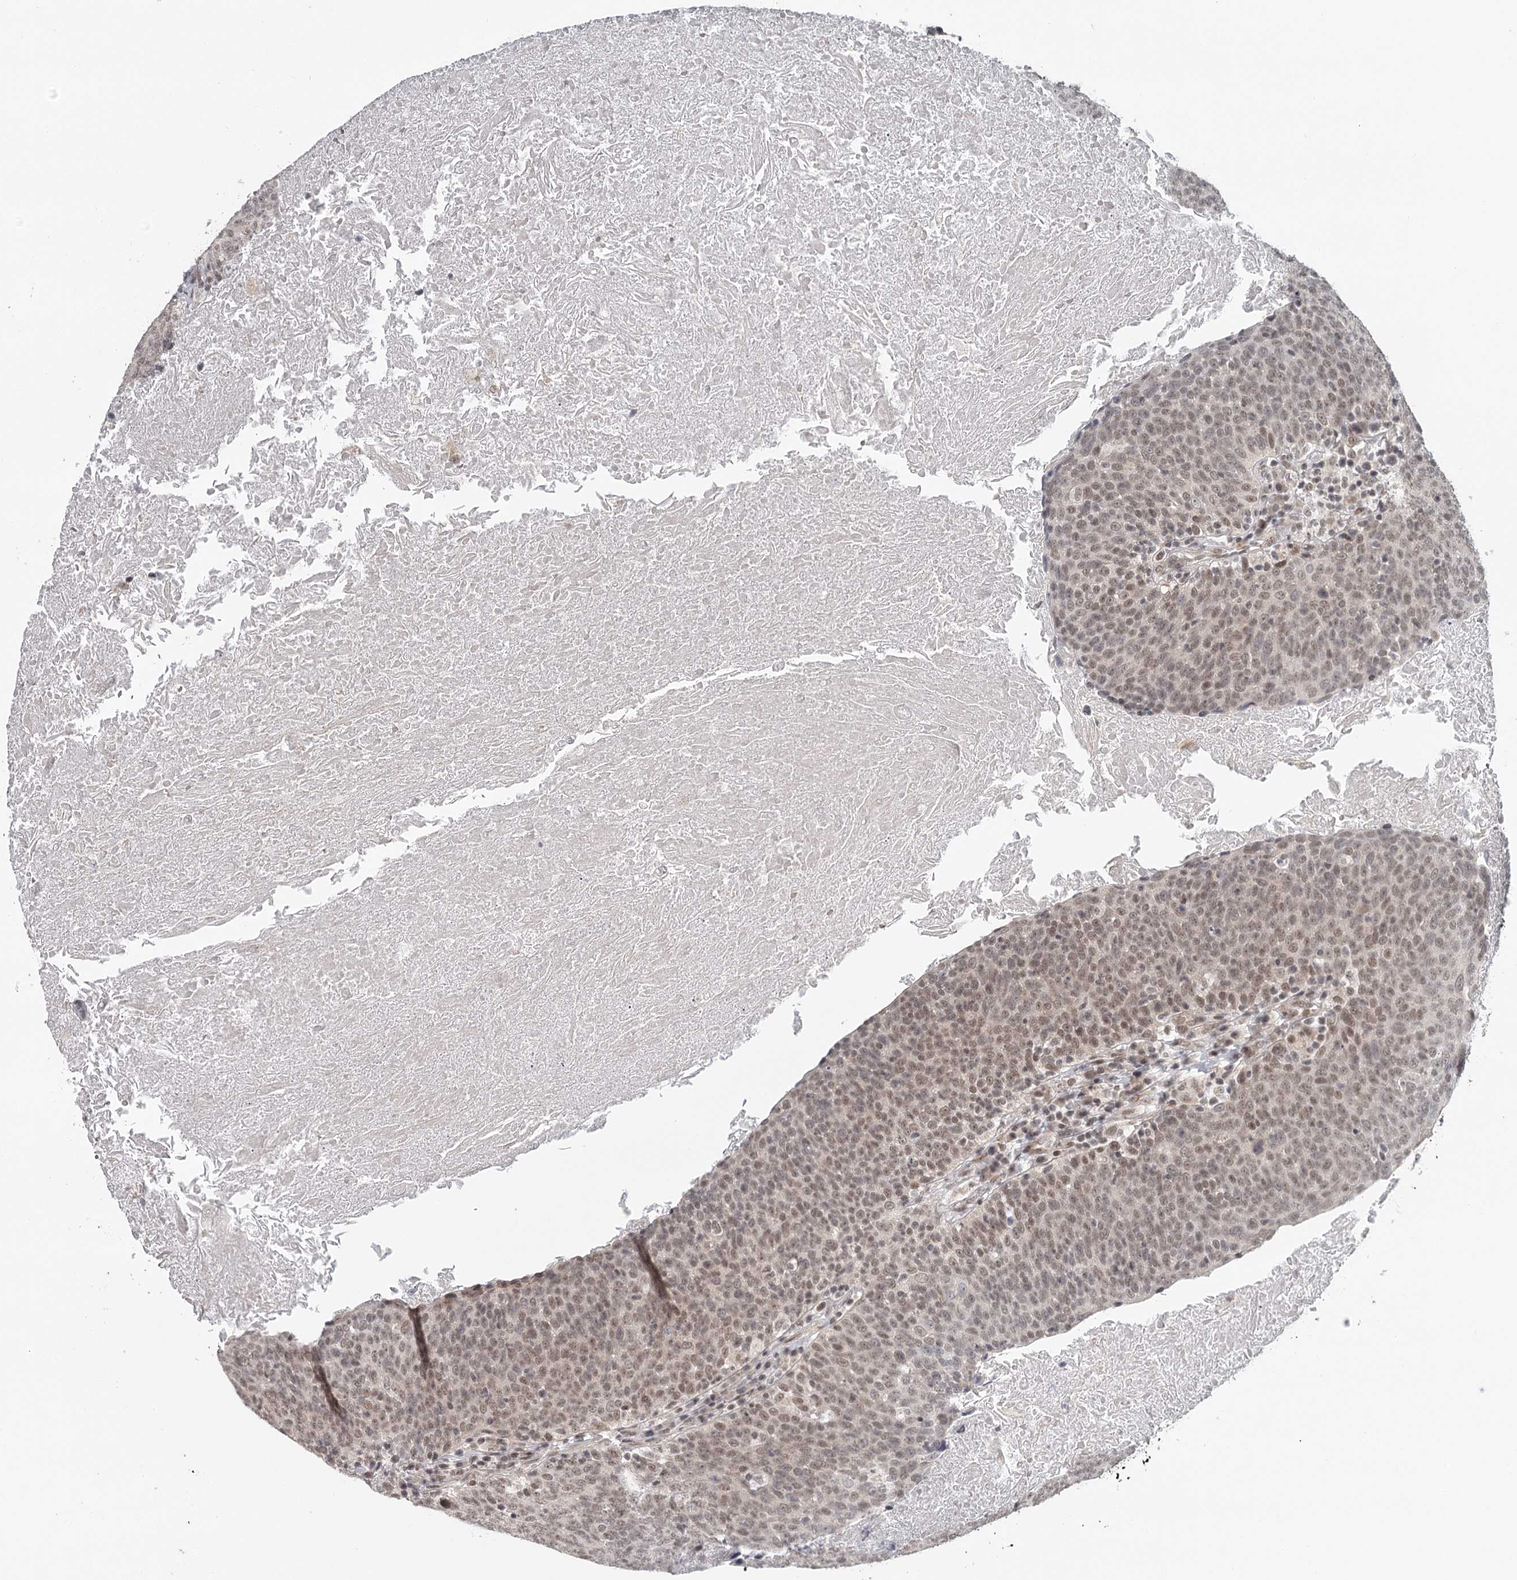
{"staining": {"intensity": "moderate", "quantity": ">75%", "location": "nuclear"}, "tissue": "head and neck cancer", "cell_type": "Tumor cells", "image_type": "cancer", "snomed": [{"axis": "morphology", "description": "Squamous cell carcinoma, NOS"}, {"axis": "morphology", "description": "Squamous cell carcinoma, metastatic, NOS"}, {"axis": "topography", "description": "Lymph node"}, {"axis": "topography", "description": "Head-Neck"}], "caption": "Head and neck cancer (squamous cell carcinoma) stained with immunohistochemistry (IHC) exhibits moderate nuclear positivity in approximately >75% of tumor cells.", "gene": "FAM13C", "patient": {"sex": "male", "age": 62}}